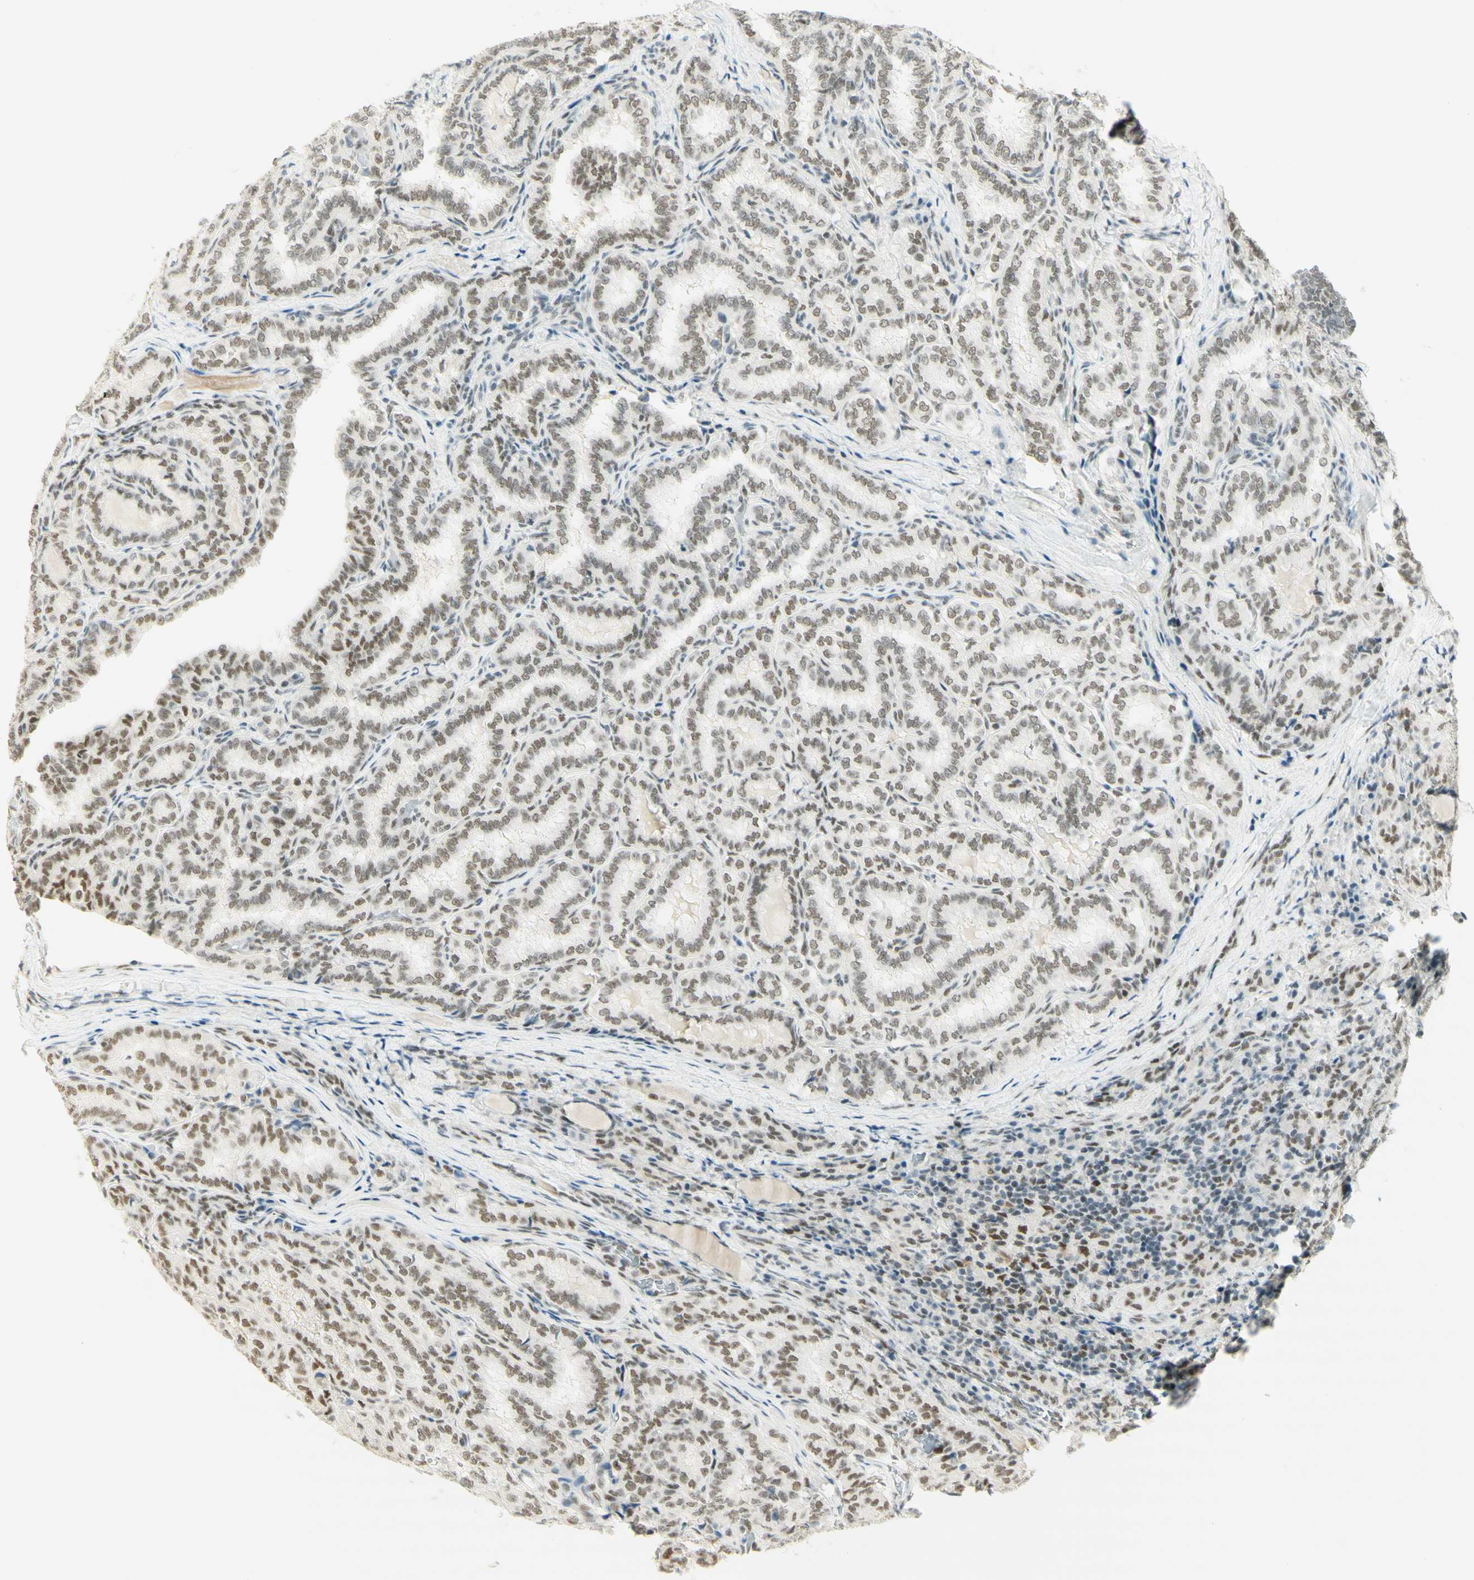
{"staining": {"intensity": "weak", "quantity": ">75%", "location": "nuclear"}, "tissue": "thyroid cancer", "cell_type": "Tumor cells", "image_type": "cancer", "snomed": [{"axis": "morphology", "description": "Normal tissue, NOS"}, {"axis": "morphology", "description": "Papillary adenocarcinoma, NOS"}, {"axis": "topography", "description": "Thyroid gland"}], "caption": "Immunohistochemistry staining of papillary adenocarcinoma (thyroid), which demonstrates low levels of weak nuclear expression in approximately >75% of tumor cells indicating weak nuclear protein positivity. The staining was performed using DAB (brown) for protein detection and nuclei were counterstained in hematoxylin (blue).", "gene": "PMS2", "patient": {"sex": "female", "age": 30}}